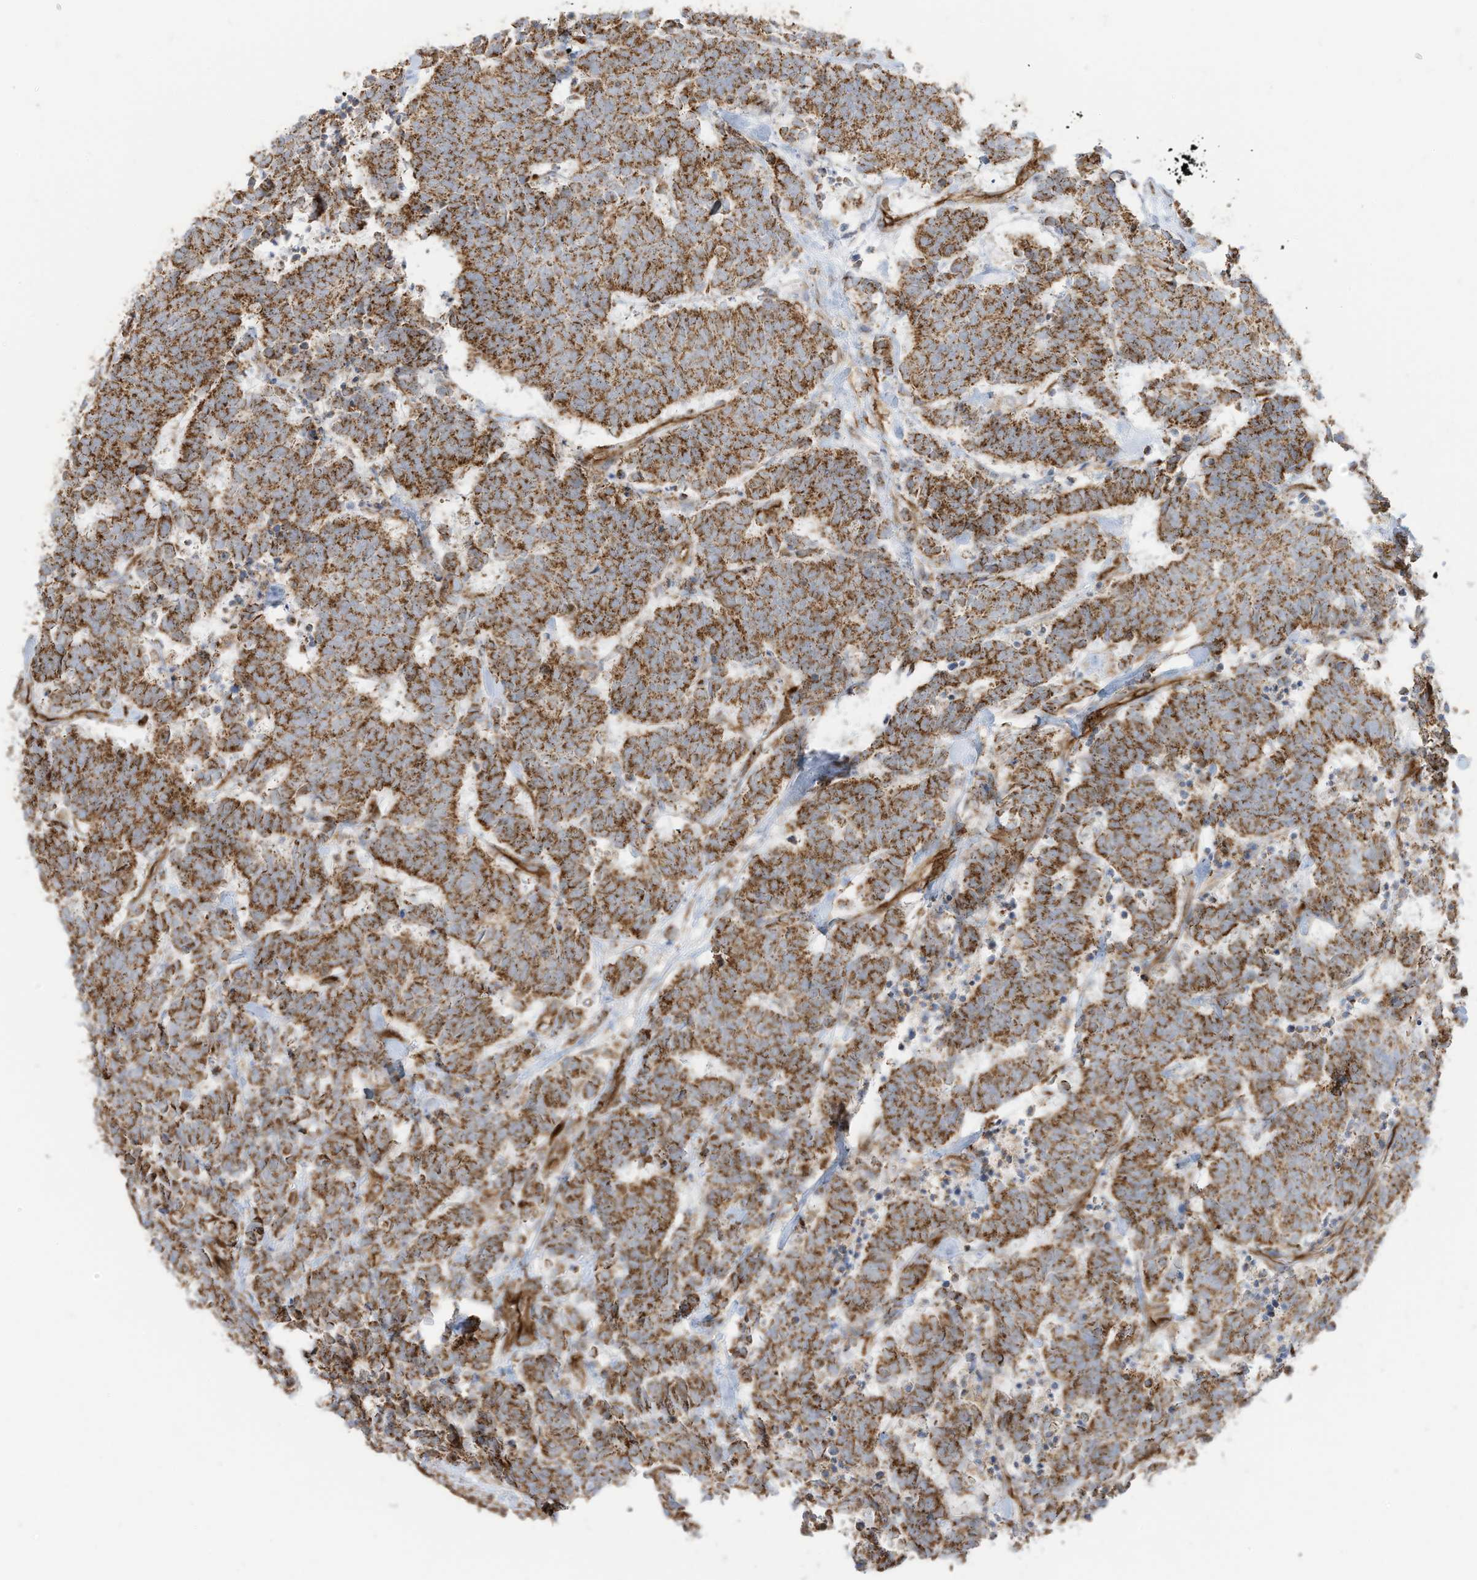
{"staining": {"intensity": "moderate", "quantity": ">75%", "location": "cytoplasmic/membranous"}, "tissue": "carcinoid", "cell_type": "Tumor cells", "image_type": "cancer", "snomed": [{"axis": "morphology", "description": "Carcinoma, NOS"}, {"axis": "morphology", "description": "Carcinoid, malignant, NOS"}, {"axis": "topography", "description": "Urinary bladder"}], "caption": "Malignant carcinoid stained with immunohistochemistry (IHC) shows moderate cytoplasmic/membranous staining in approximately >75% of tumor cells.", "gene": "ABCB7", "patient": {"sex": "male", "age": 57}}